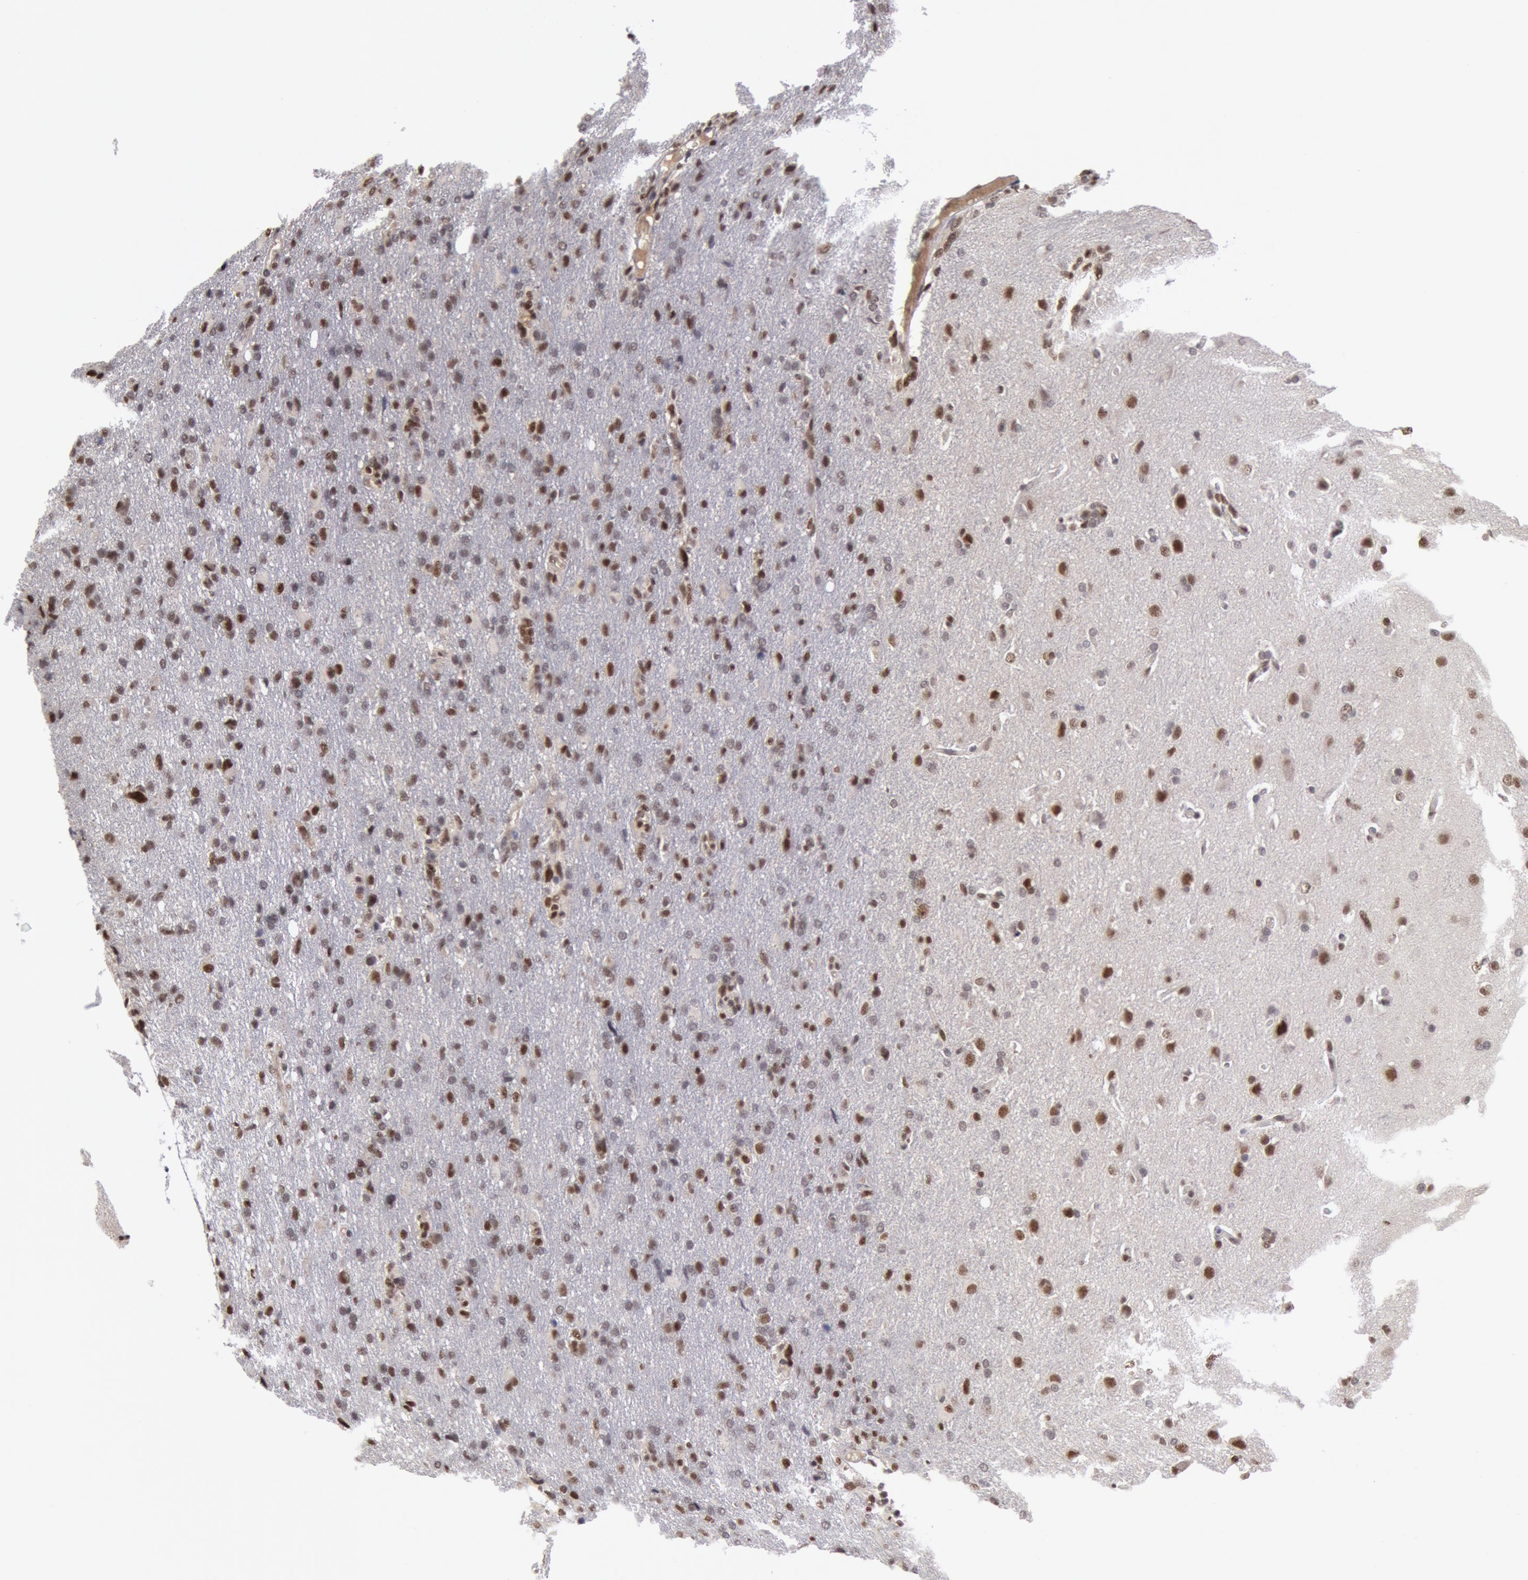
{"staining": {"intensity": "weak", "quantity": "25%-75%", "location": "nuclear"}, "tissue": "glioma", "cell_type": "Tumor cells", "image_type": "cancer", "snomed": [{"axis": "morphology", "description": "Glioma, malignant, High grade"}, {"axis": "topography", "description": "Brain"}], "caption": "The image shows staining of glioma, revealing weak nuclear protein positivity (brown color) within tumor cells.", "gene": "PPP4R3B", "patient": {"sex": "male", "age": 68}}